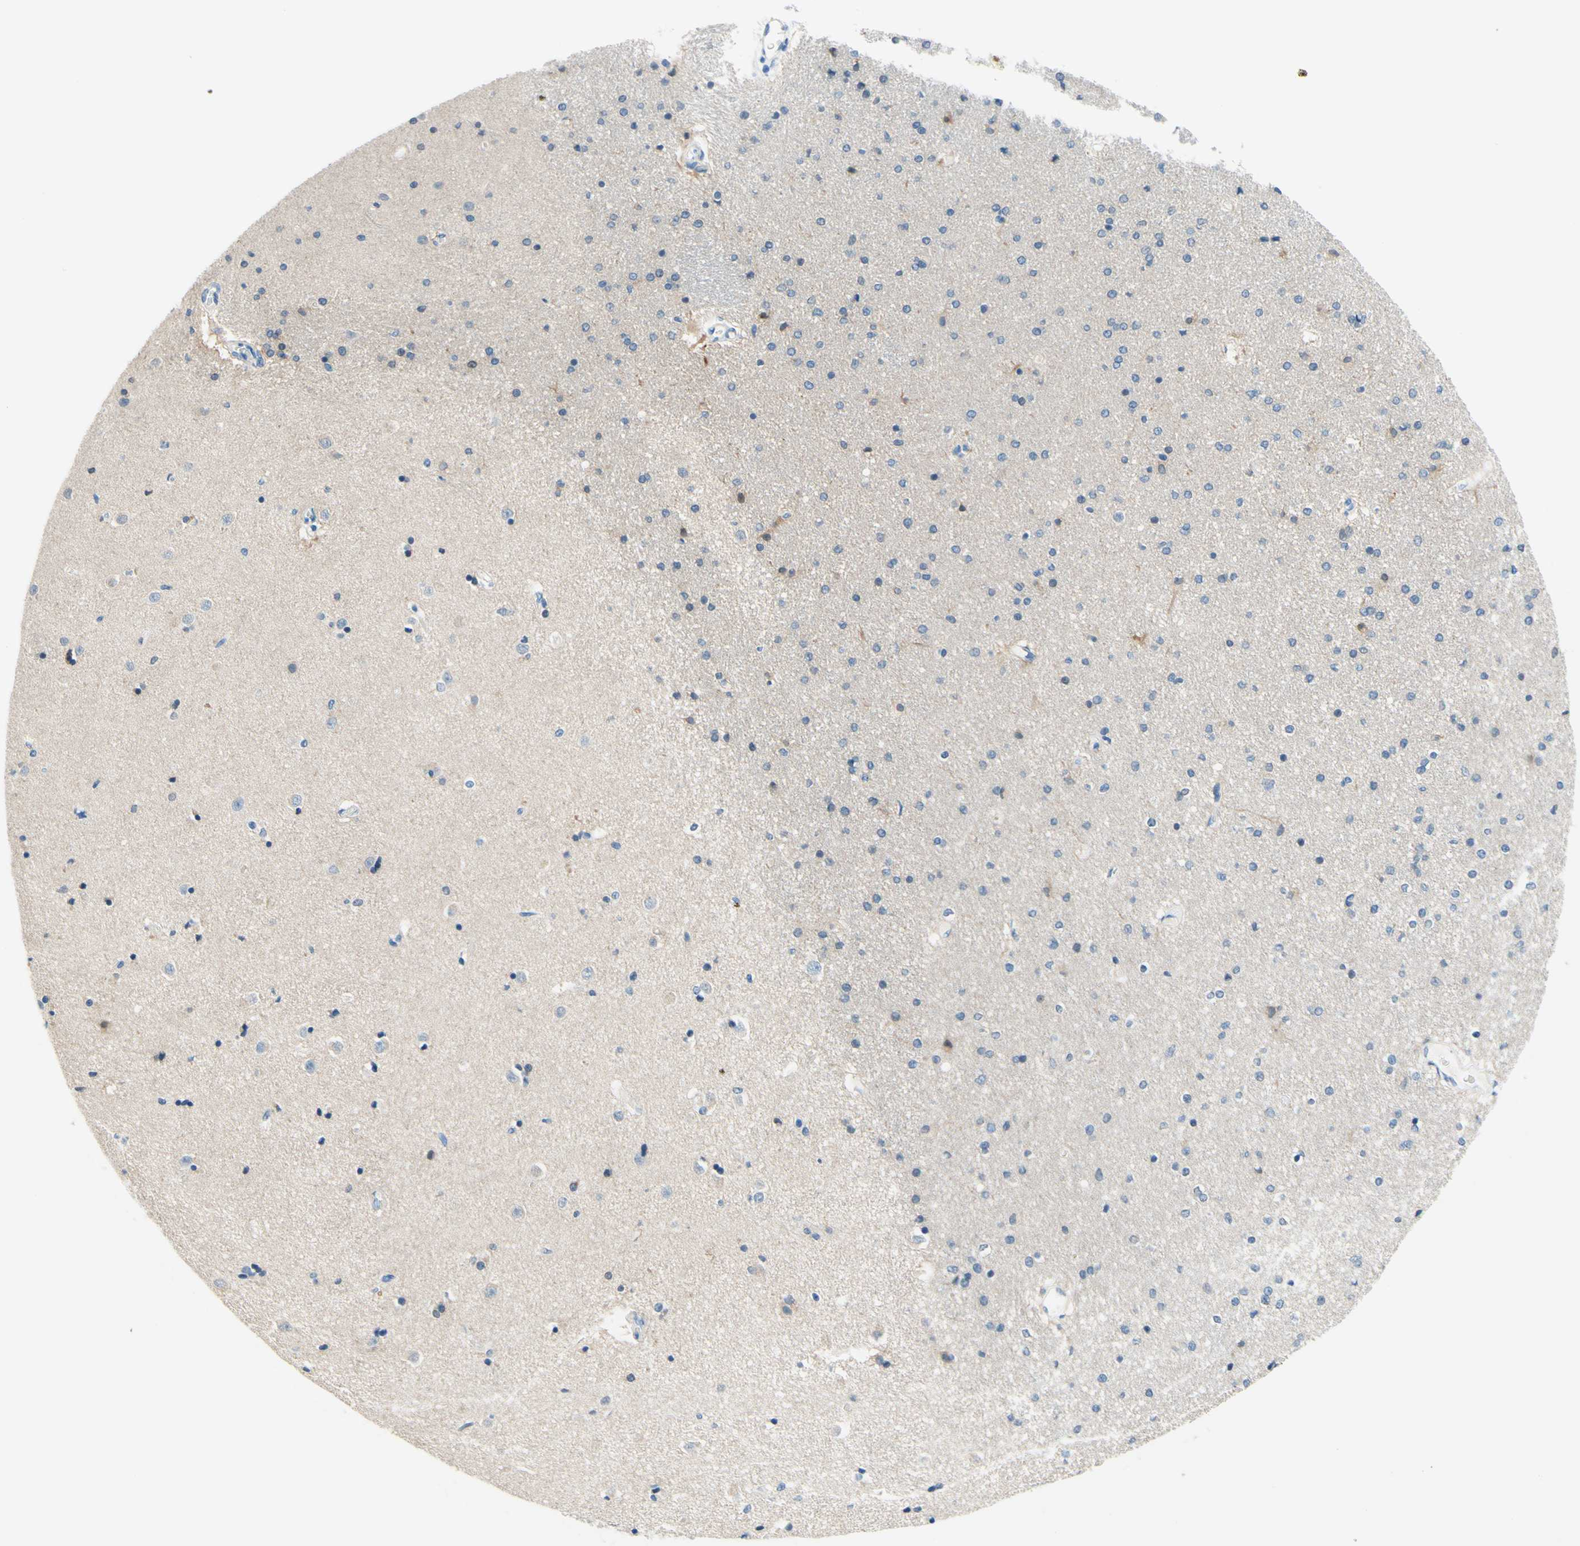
{"staining": {"intensity": "negative", "quantity": "none", "location": "none"}, "tissue": "caudate", "cell_type": "Glial cells", "image_type": "normal", "snomed": [{"axis": "morphology", "description": "Normal tissue, NOS"}, {"axis": "topography", "description": "Lateral ventricle wall"}], "caption": "This is an IHC micrograph of unremarkable caudate. There is no staining in glial cells.", "gene": "PASD1", "patient": {"sex": "female", "age": 54}}